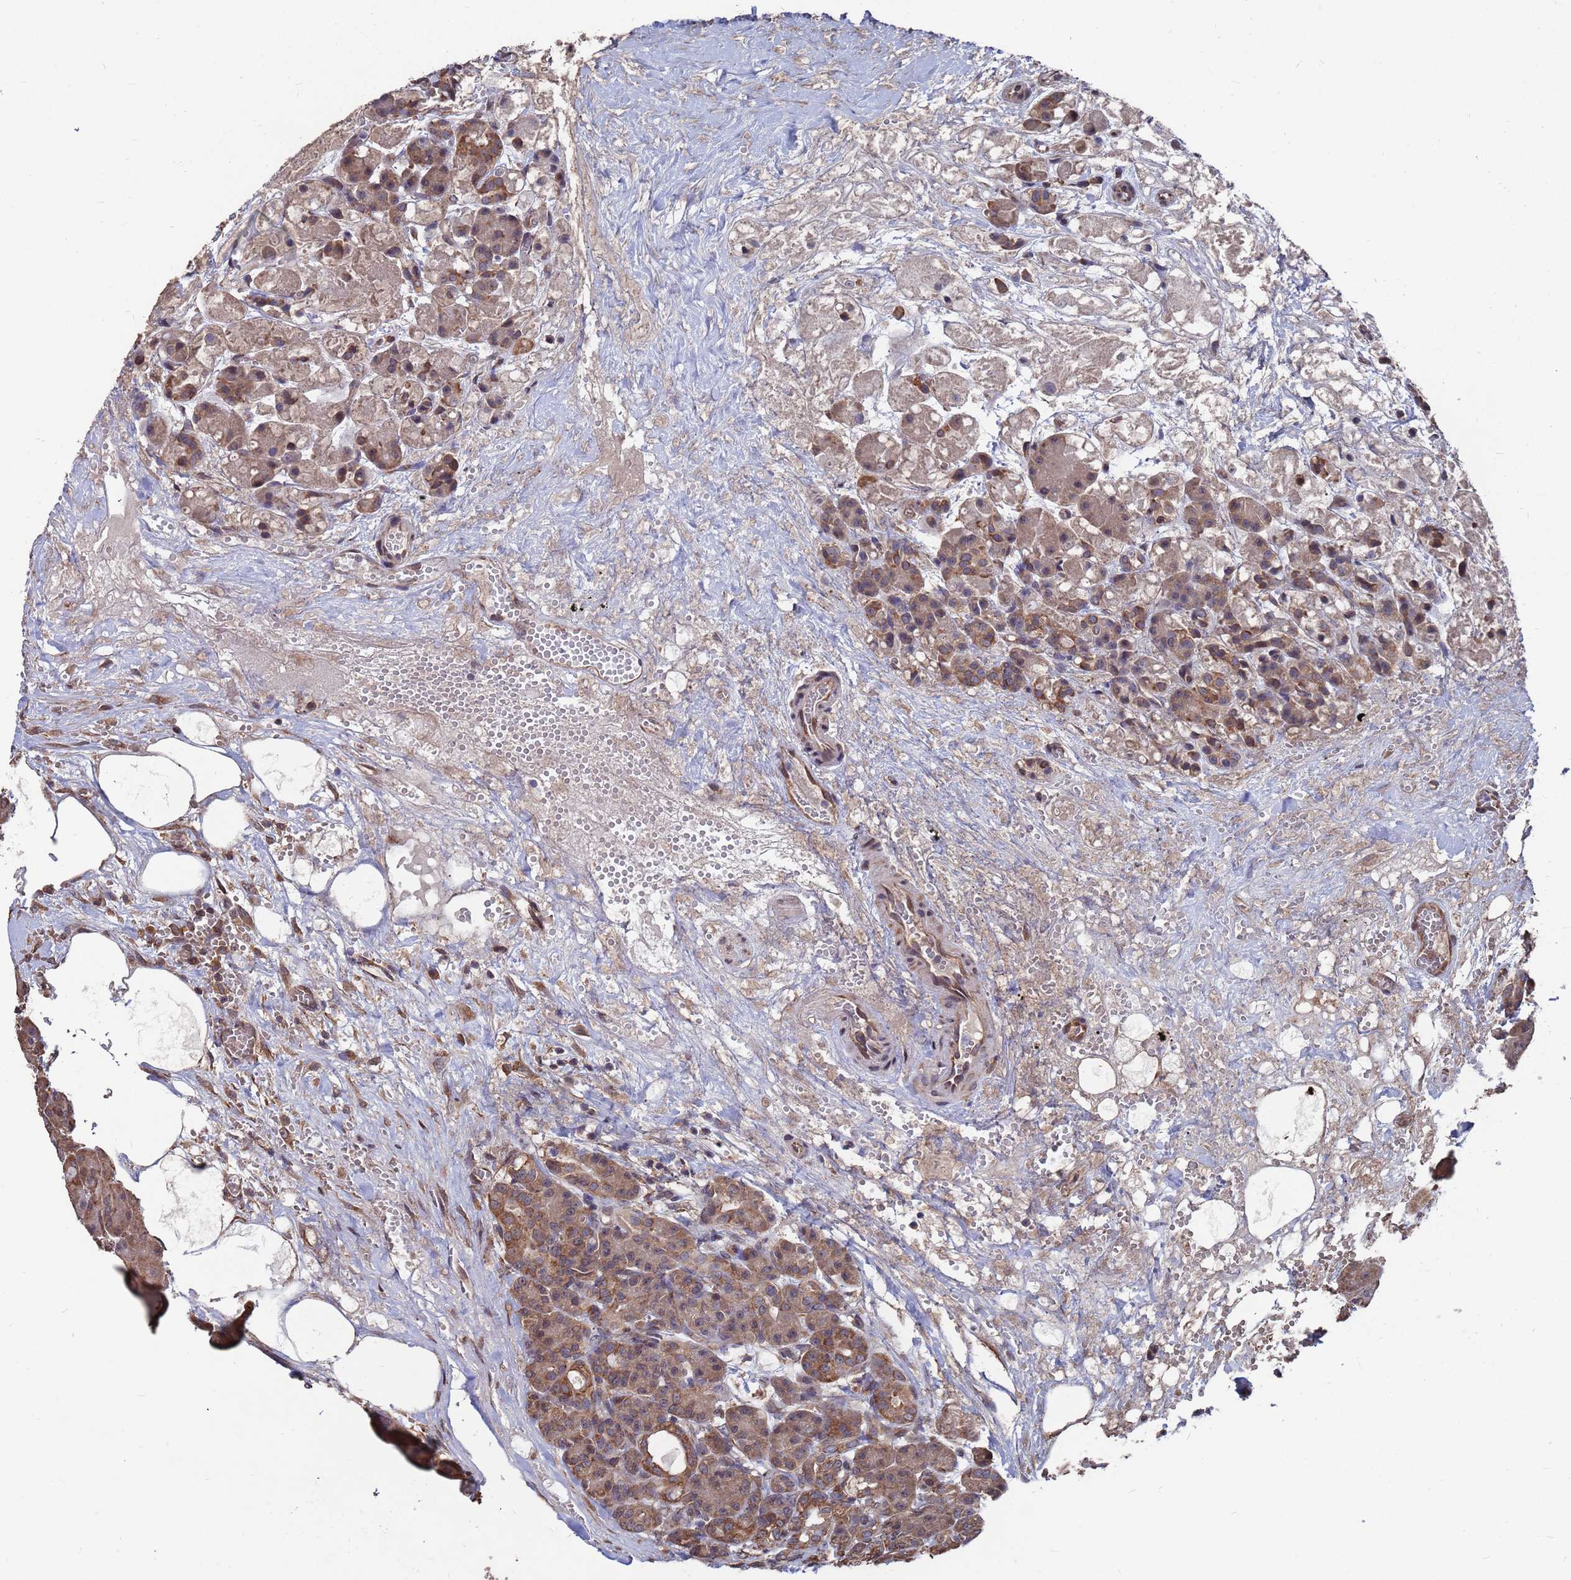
{"staining": {"intensity": "moderate", "quantity": ">75%", "location": "cytoplasmic/membranous,nuclear"}, "tissue": "pancreas", "cell_type": "Exocrine glandular cells", "image_type": "normal", "snomed": [{"axis": "morphology", "description": "Normal tissue, NOS"}, {"axis": "topography", "description": "Pancreas"}], "caption": "The photomicrograph demonstrates immunohistochemical staining of unremarkable pancreas. There is moderate cytoplasmic/membranous,nuclear expression is seen in about >75% of exocrine glandular cells.", "gene": "CFAP119", "patient": {"sex": "male", "age": 63}}